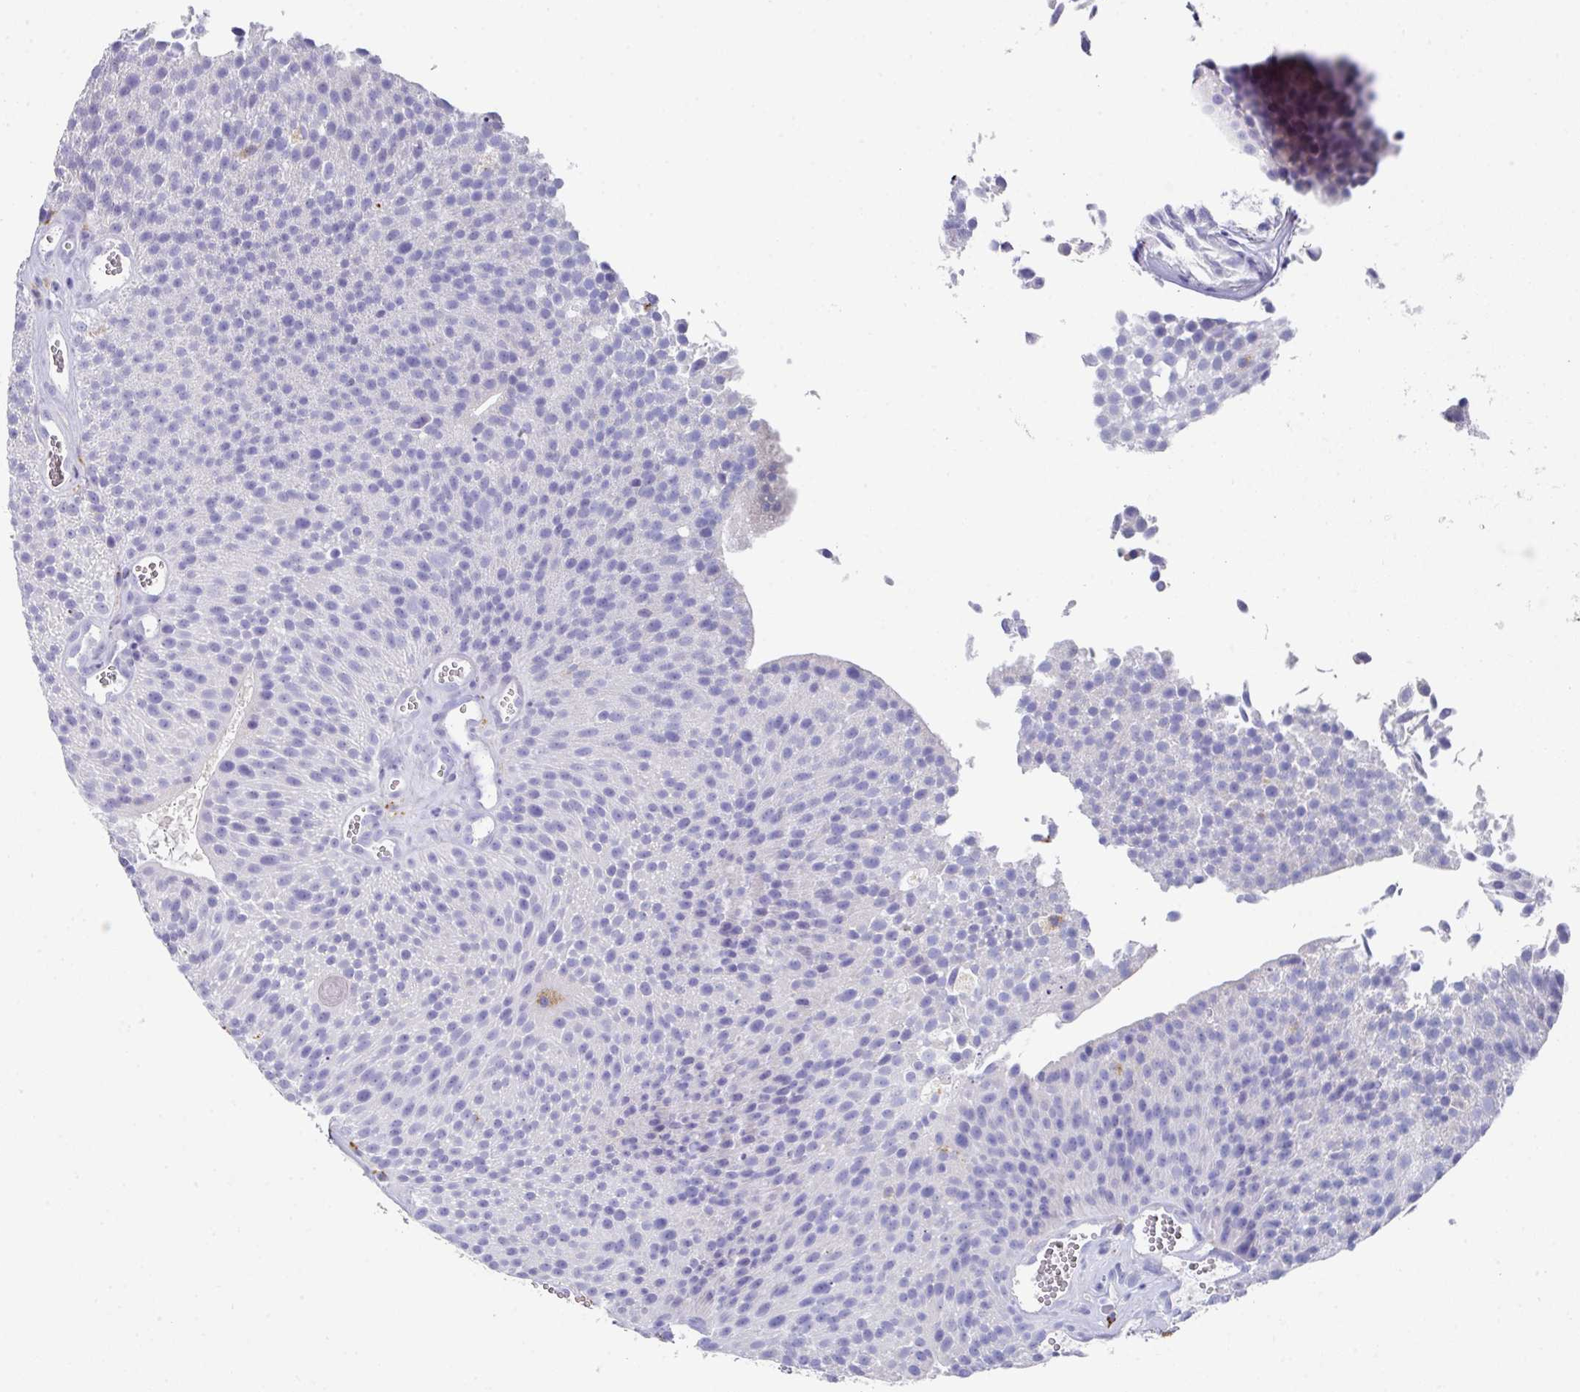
{"staining": {"intensity": "negative", "quantity": "none", "location": "none"}, "tissue": "urothelial cancer", "cell_type": "Tumor cells", "image_type": "cancer", "snomed": [{"axis": "morphology", "description": "Urothelial carcinoma, Low grade"}, {"axis": "topography", "description": "Urinary bladder"}], "caption": "Immunohistochemical staining of urothelial cancer displays no significant expression in tumor cells.", "gene": "CPVL", "patient": {"sex": "female", "age": 79}}